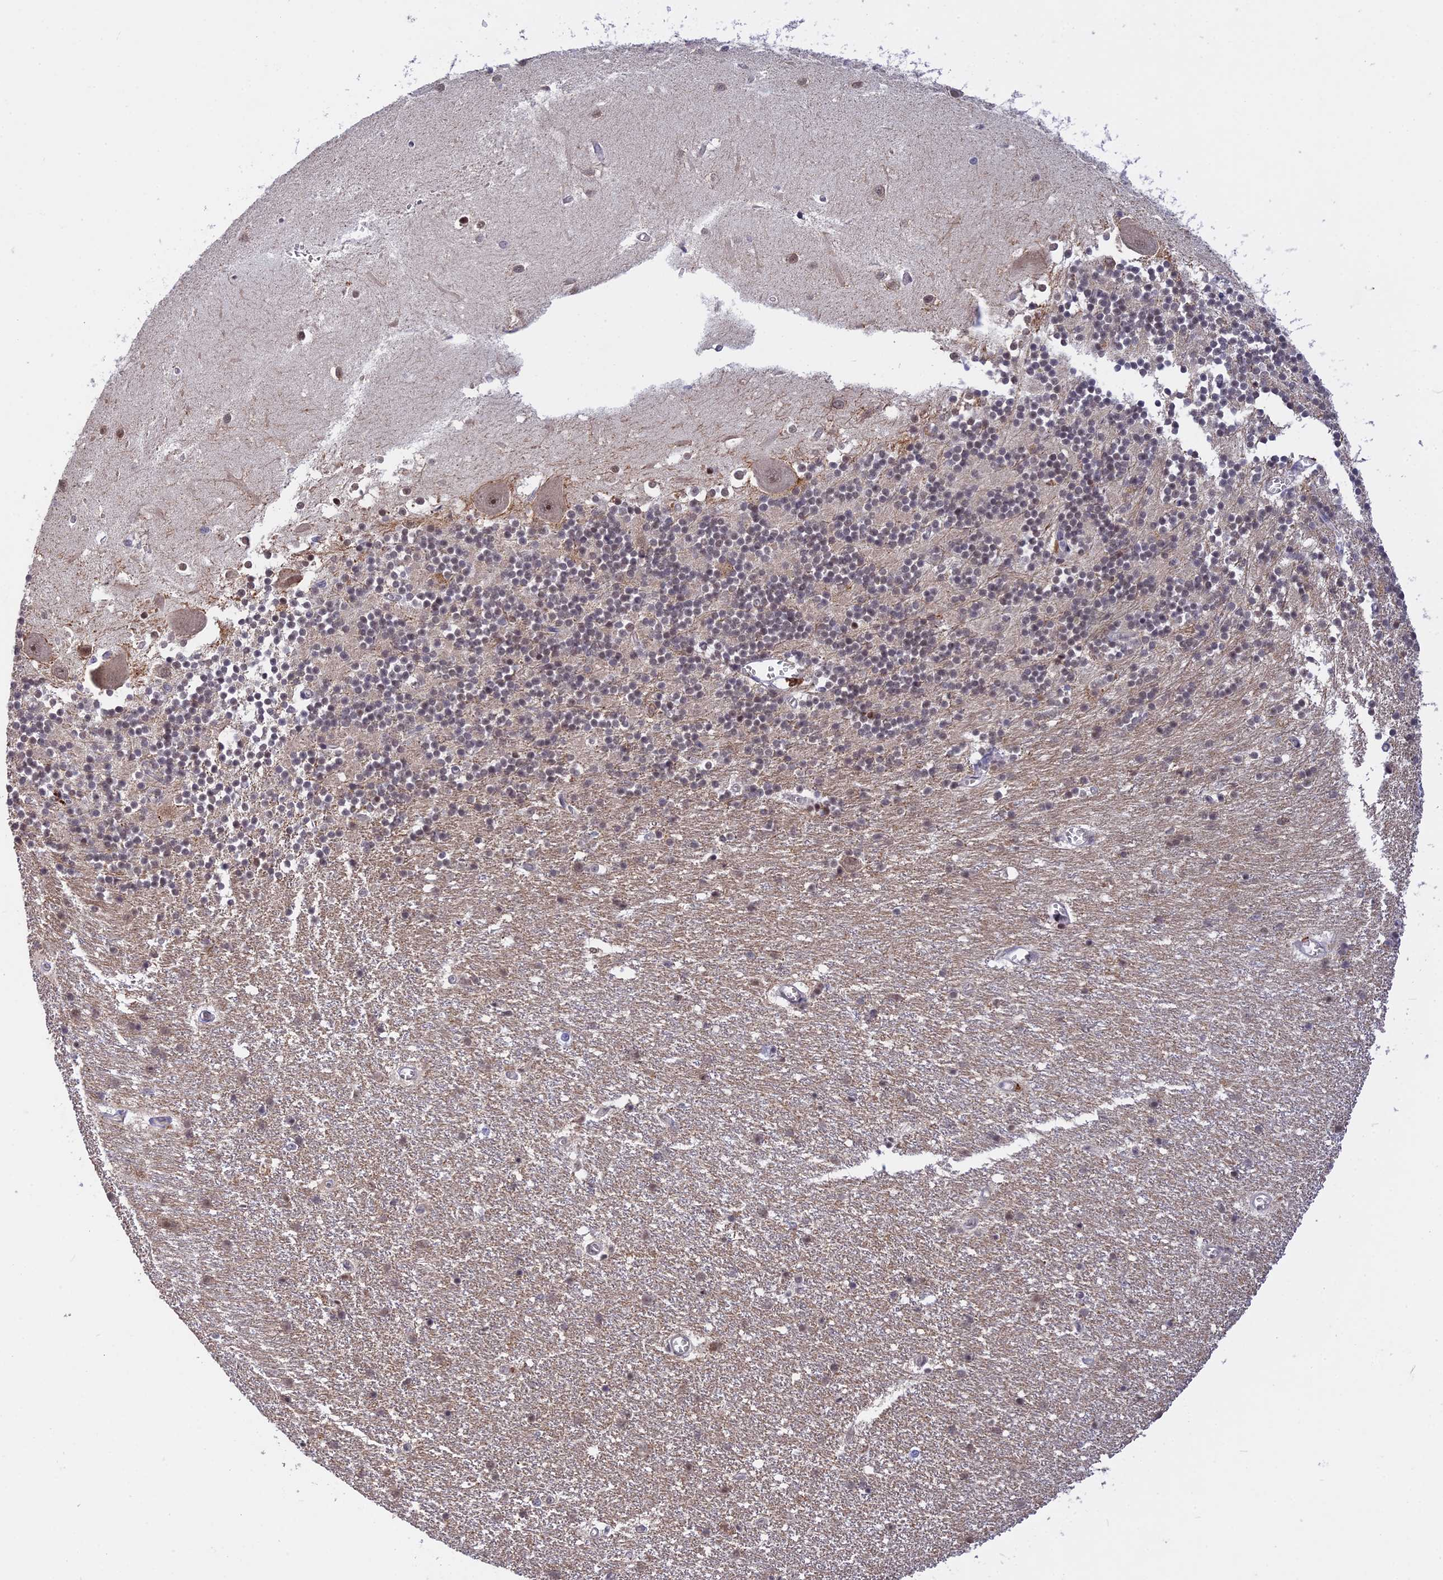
{"staining": {"intensity": "weak", "quantity": "<25%", "location": "nuclear"}, "tissue": "cerebellum", "cell_type": "Cells in granular layer", "image_type": "normal", "snomed": [{"axis": "morphology", "description": "Normal tissue, NOS"}, {"axis": "topography", "description": "Cerebellum"}], "caption": "DAB (3,3'-diaminobenzidine) immunohistochemical staining of unremarkable cerebellum shows no significant staining in cells in granular layer.", "gene": "POLR2C", "patient": {"sex": "male", "age": 54}}